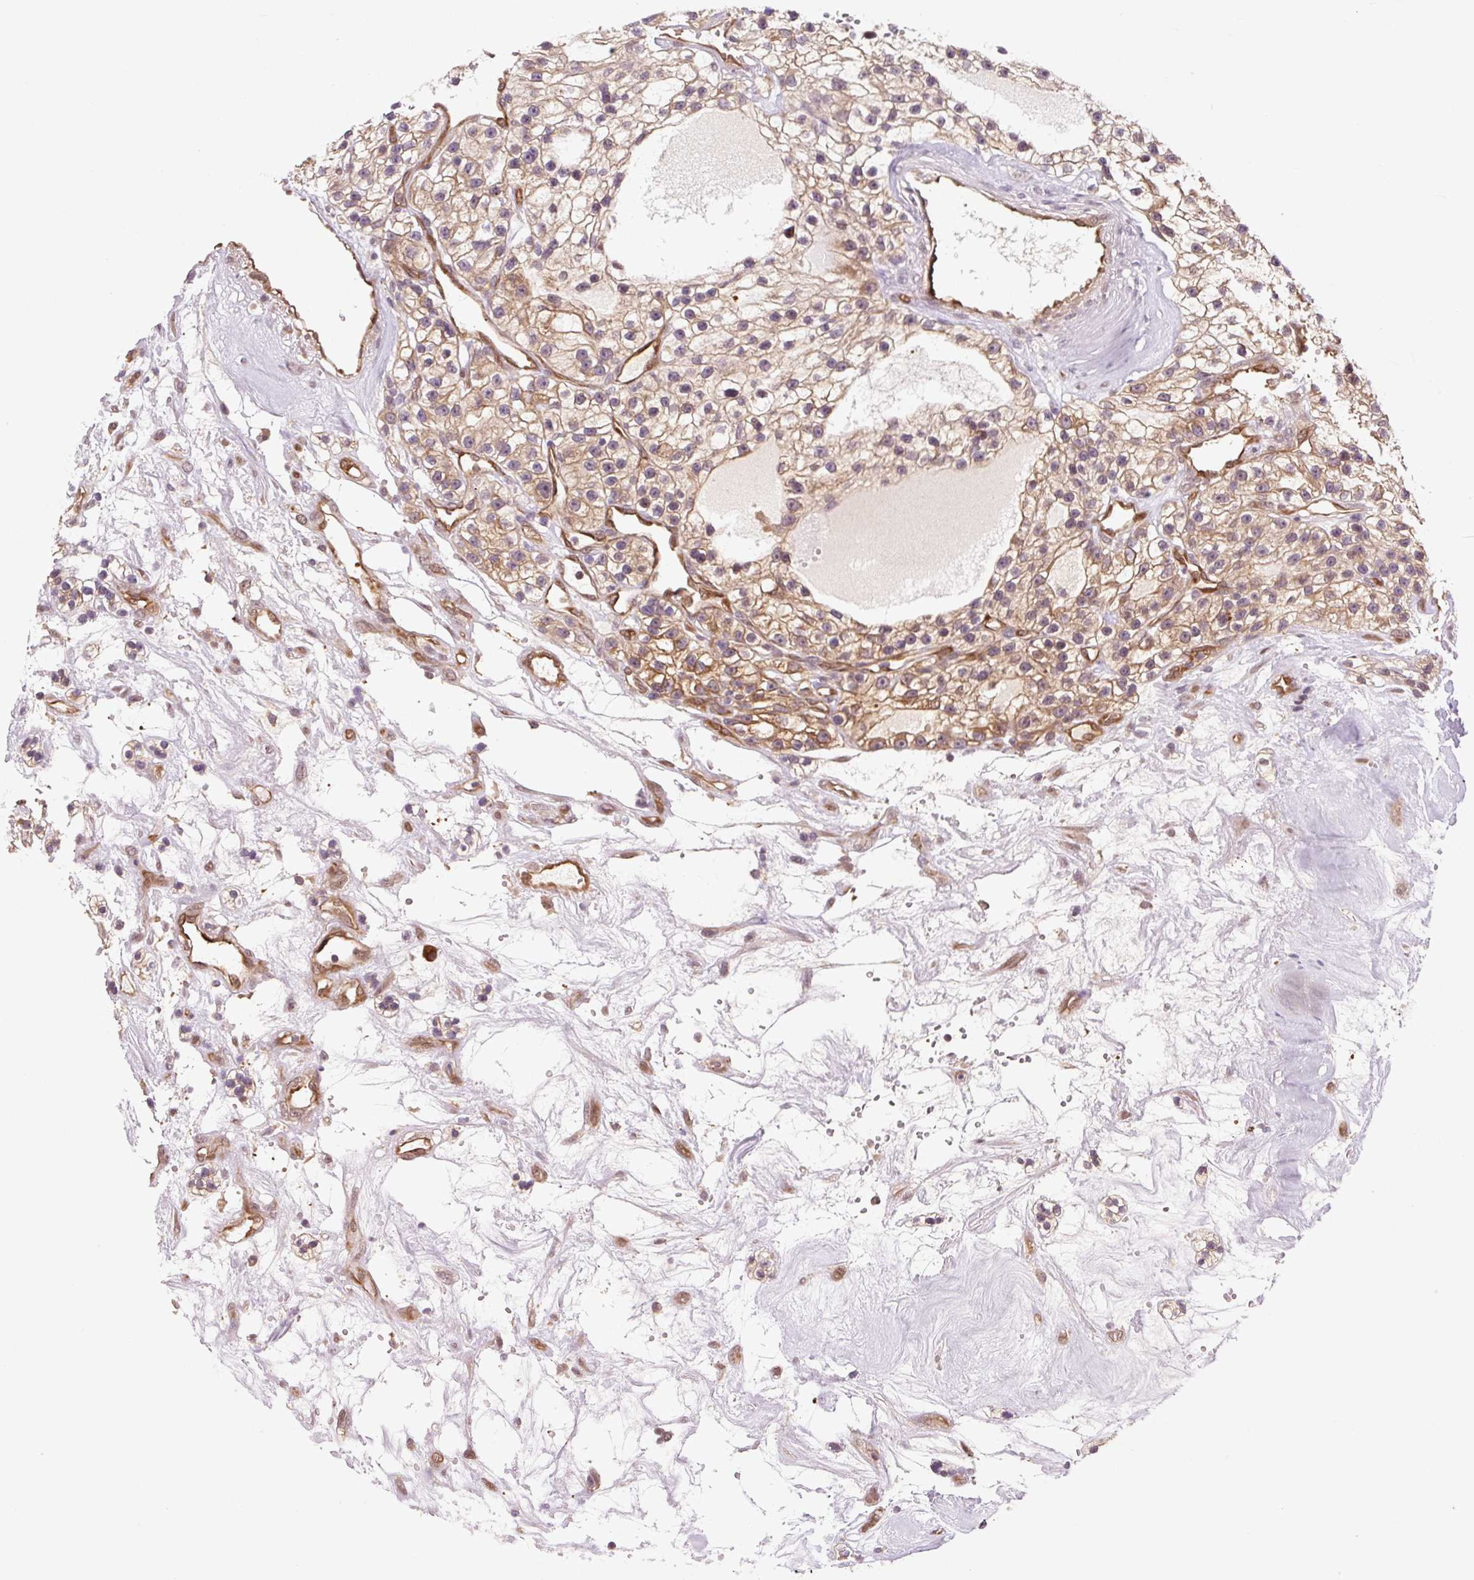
{"staining": {"intensity": "moderate", "quantity": "25%-75%", "location": "cytoplasmic/membranous"}, "tissue": "renal cancer", "cell_type": "Tumor cells", "image_type": "cancer", "snomed": [{"axis": "morphology", "description": "Adenocarcinoma, NOS"}, {"axis": "topography", "description": "Kidney"}], "caption": "Tumor cells demonstrate medium levels of moderate cytoplasmic/membranous expression in approximately 25%-75% of cells in renal cancer.", "gene": "TPT1", "patient": {"sex": "female", "age": 57}}